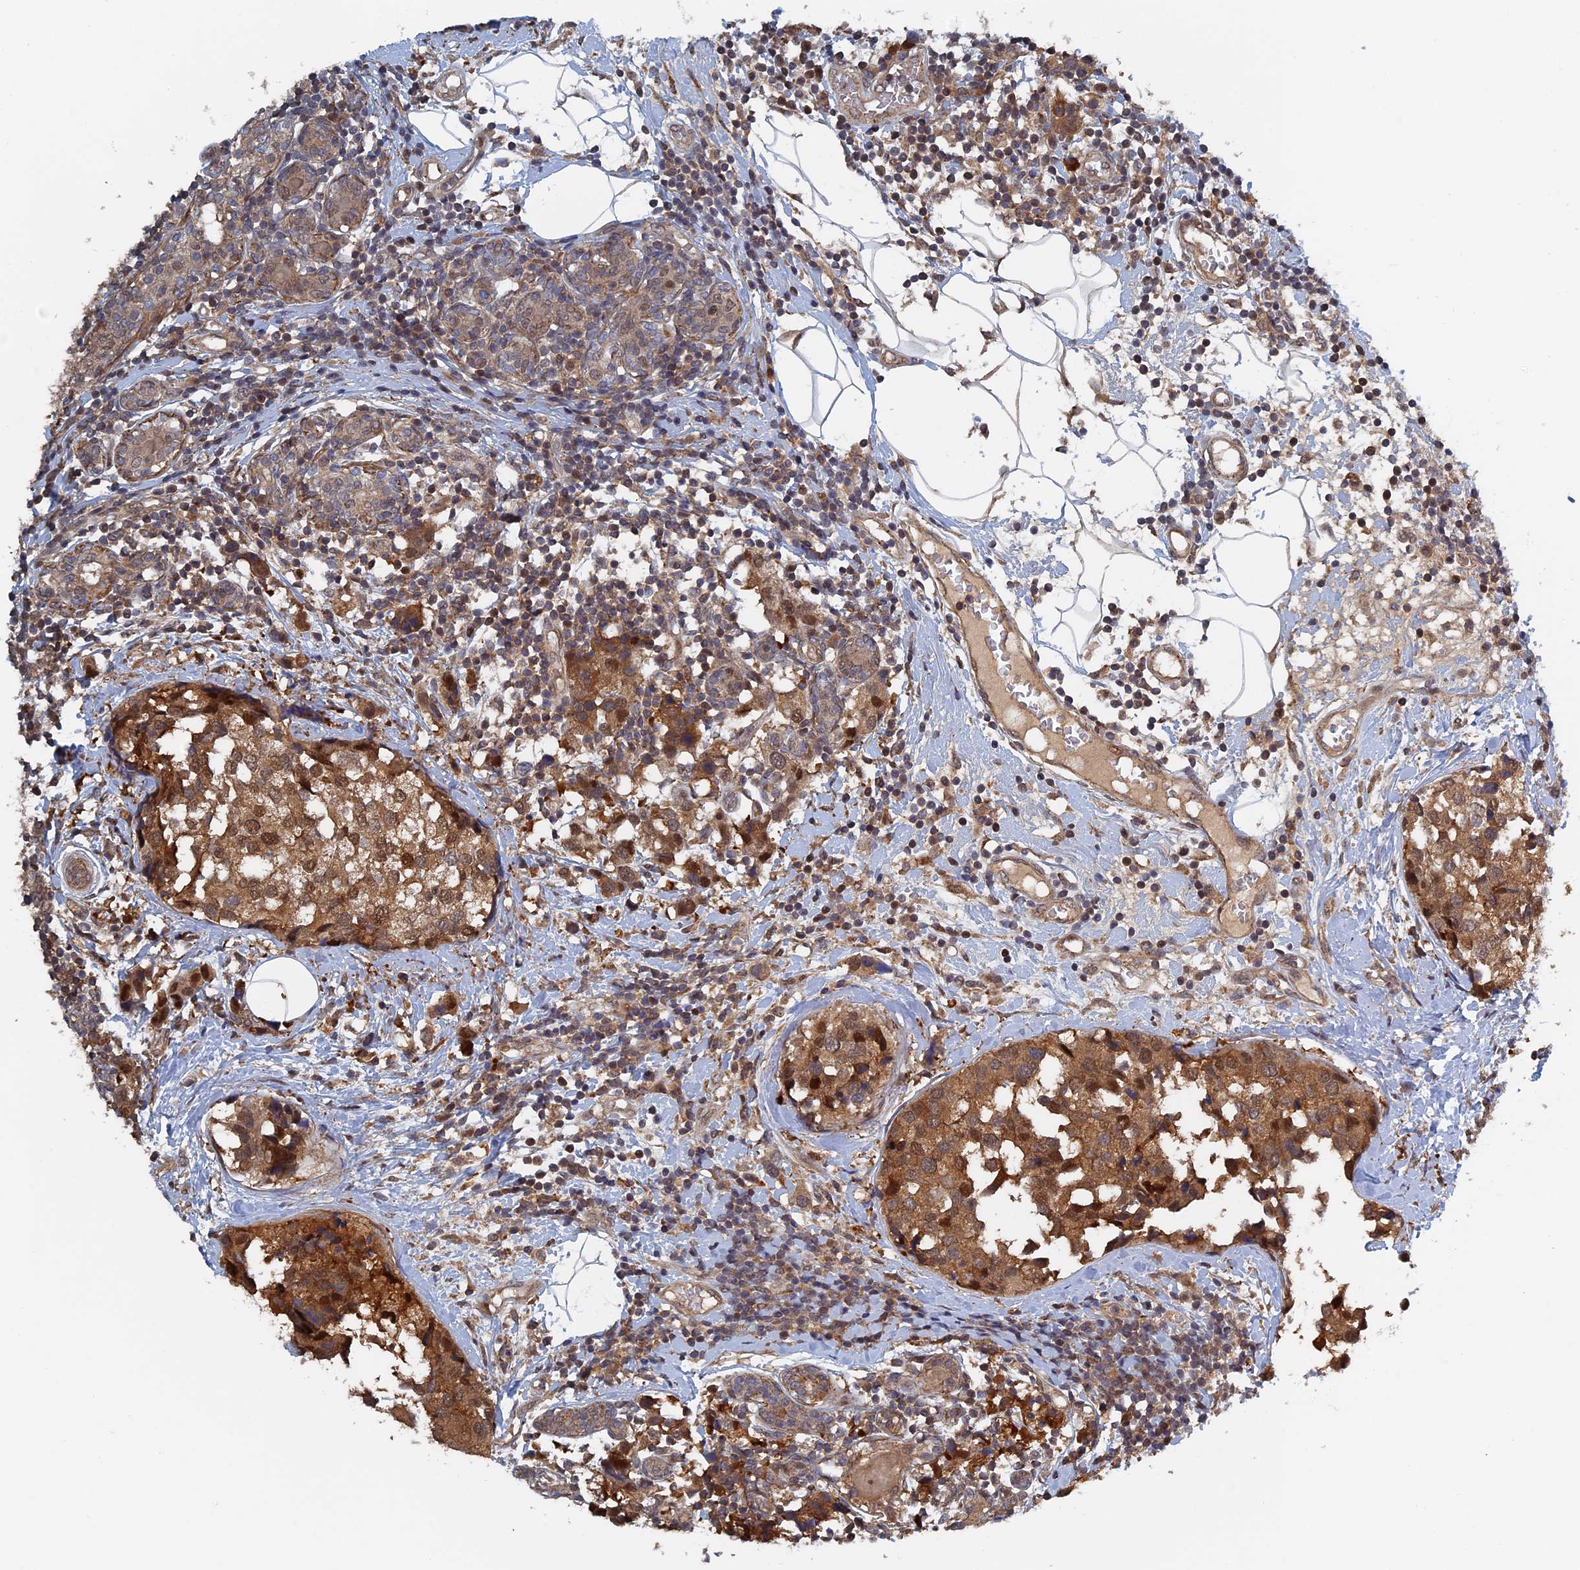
{"staining": {"intensity": "moderate", "quantity": ">75%", "location": "cytoplasmic/membranous,nuclear"}, "tissue": "breast cancer", "cell_type": "Tumor cells", "image_type": "cancer", "snomed": [{"axis": "morphology", "description": "Lobular carcinoma"}, {"axis": "topography", "description": "Breast"}], "caption": "This is a photomicrograph of IHC staining of breast lobular carcinoma, which shows moderate expression in the cytoplasmic/membranous and nuclear of tumor cells.", "gene": "ELOVL6", "patient": {"sex": "female", "age": 59}}